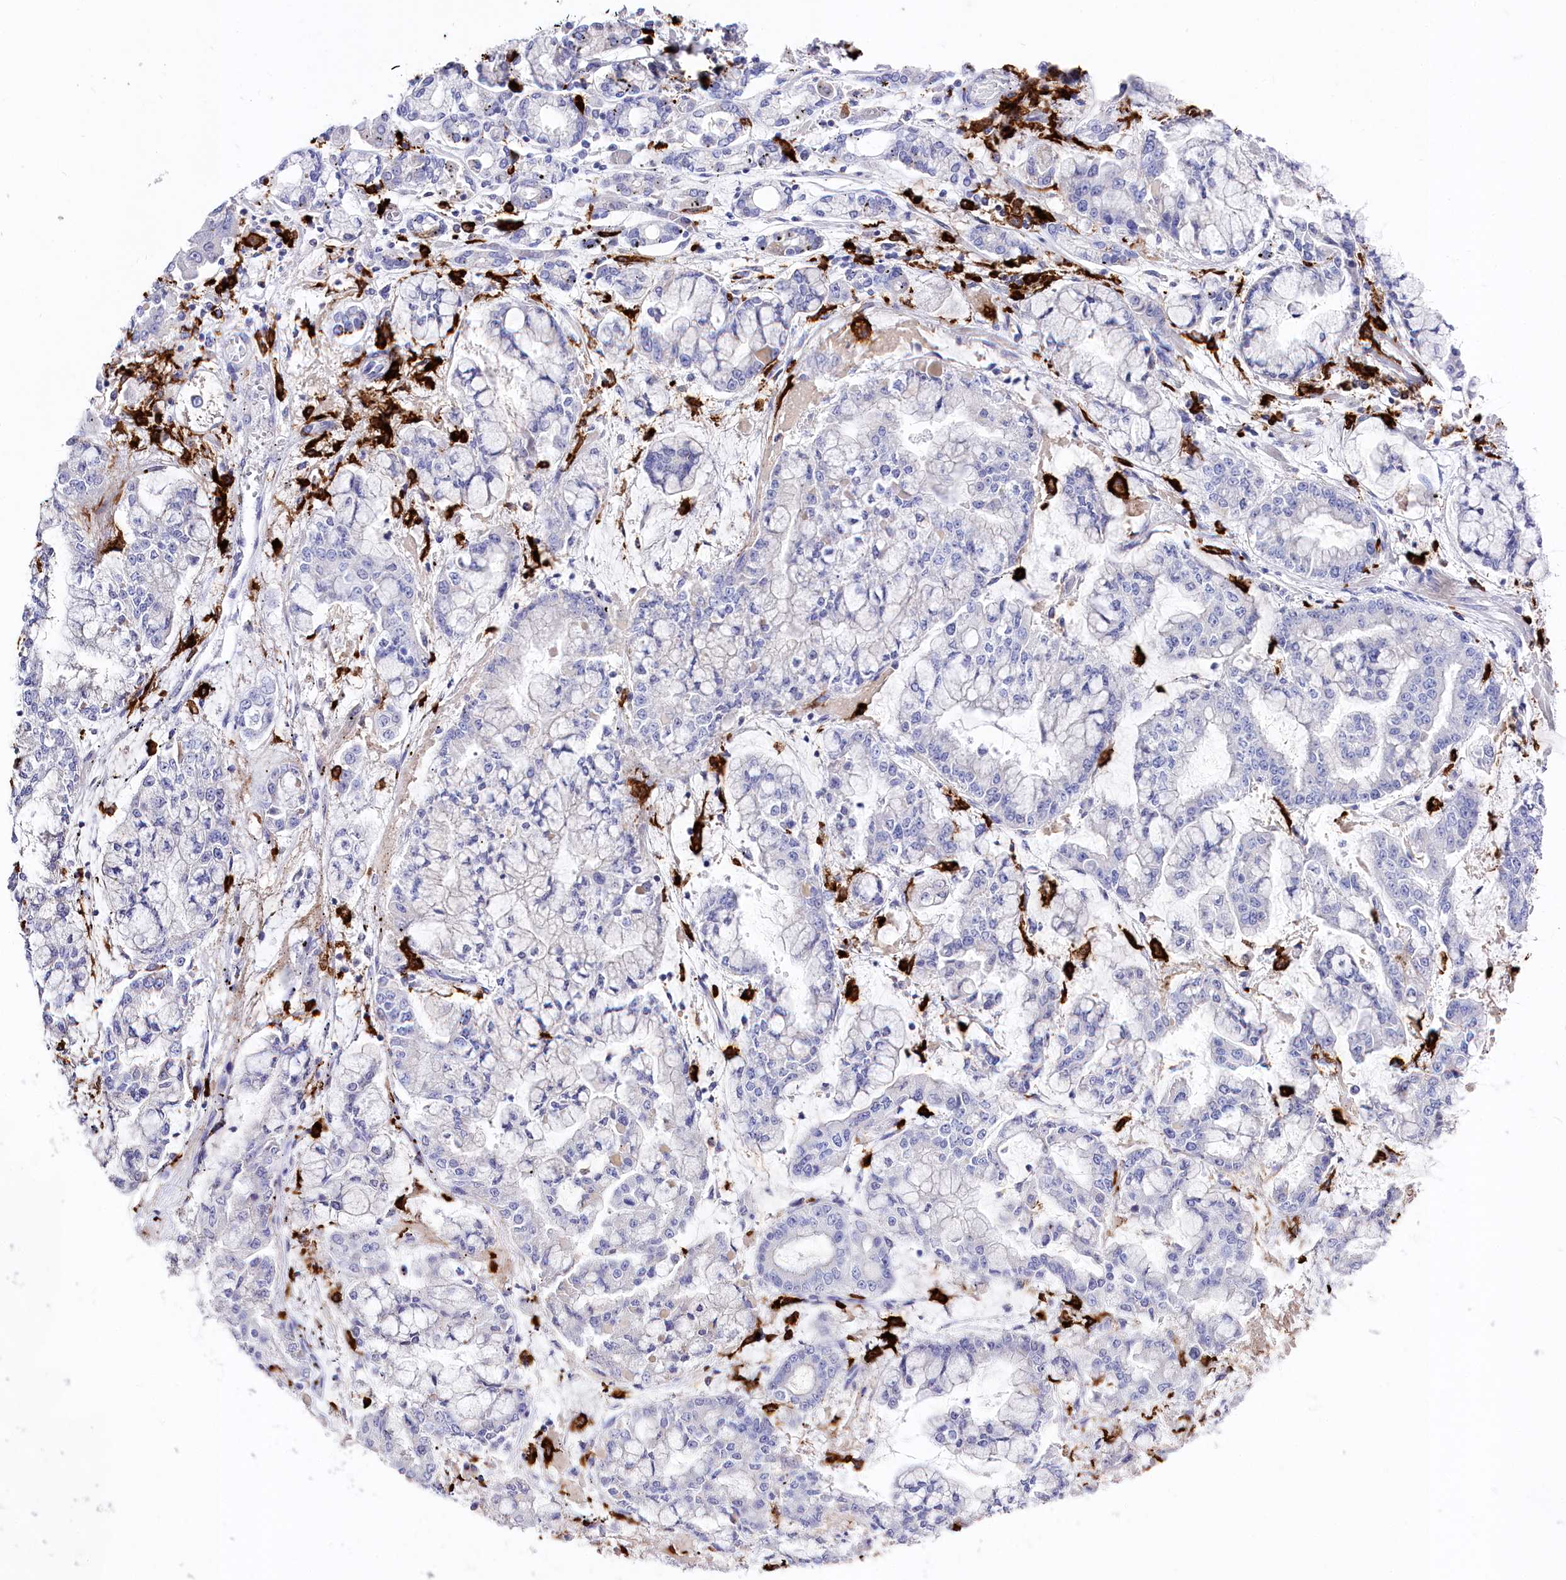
{"staining": {"intensity": "negative", "quantity": "none", "location": "none"}, "tissue": "stomach cancer", "cell_type": "Tumor cells", "image_type": "cancer", "snomed": [{"axis": "morphology", "description": "Normal tissue, NOS"}, {"axis": "morphology", "description": "Adenocarcinoma, NOS"}, {"axis": "topography", "description": "Stomach, upper"}, {"axis": "topography", "description": "Stomach"}], "caption": "Stomach adenocarcinoma stained for a protein using immunohistochemistry displays no positivity tumor cells.", "gene": "CLEC4M", "patient": {"sex": "male", "age": 76}}